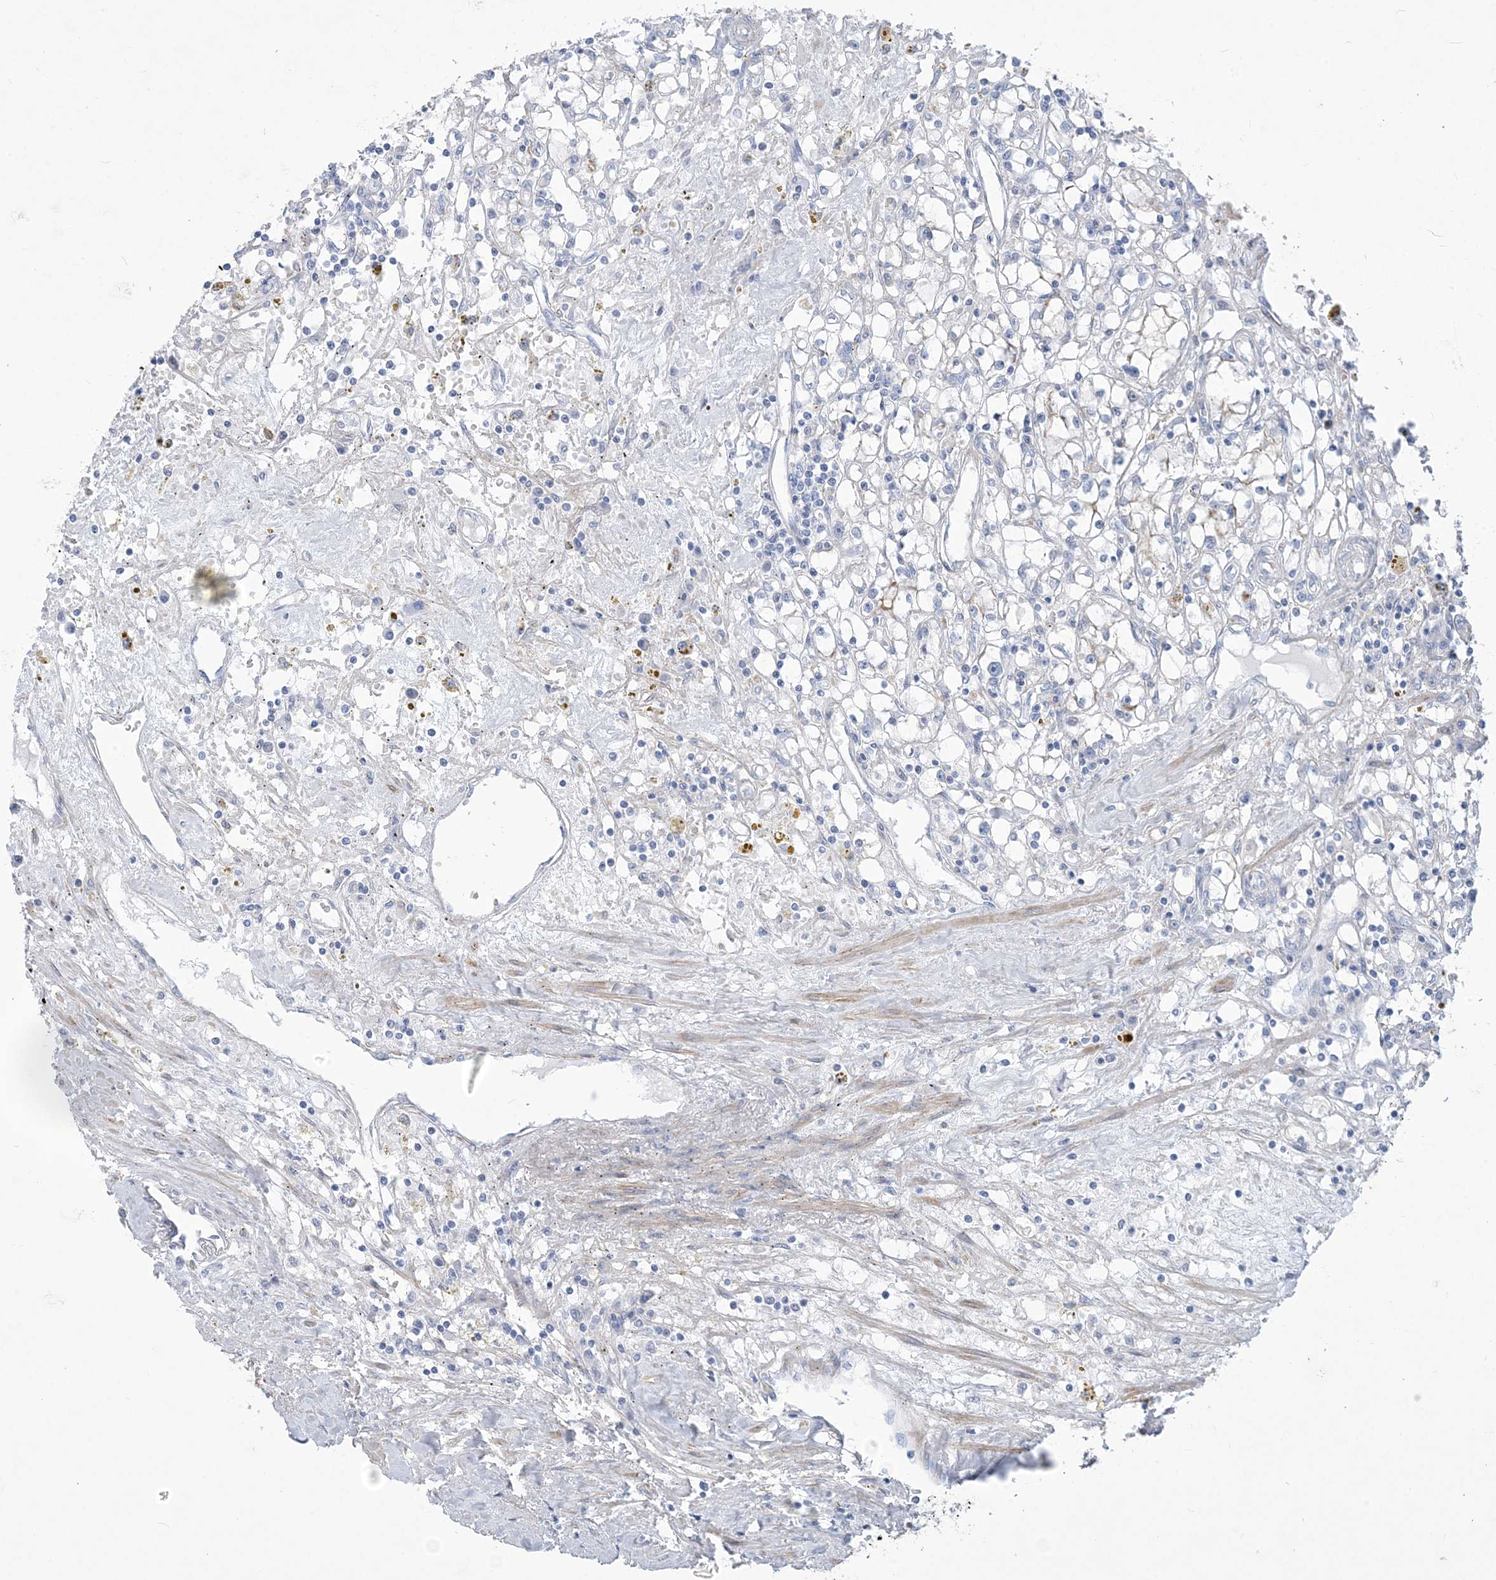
{"staining": {"intensity": "negative", "quantity": "none", "location": "none"}, "tissue": "renal cancer", "cell_type": "Tumor cells", "image_type": "cancer", "snomed": [{"axis": "morphology", "description": "Adenocarcinoma, NOS"}, {"axis": "topography", "description": "Kidney"}], "caption": "There is no significant positivity in tumor cells of renal cancer.", "gene": "MOXD1", "patient": {"sex": "male", "age": 56}}